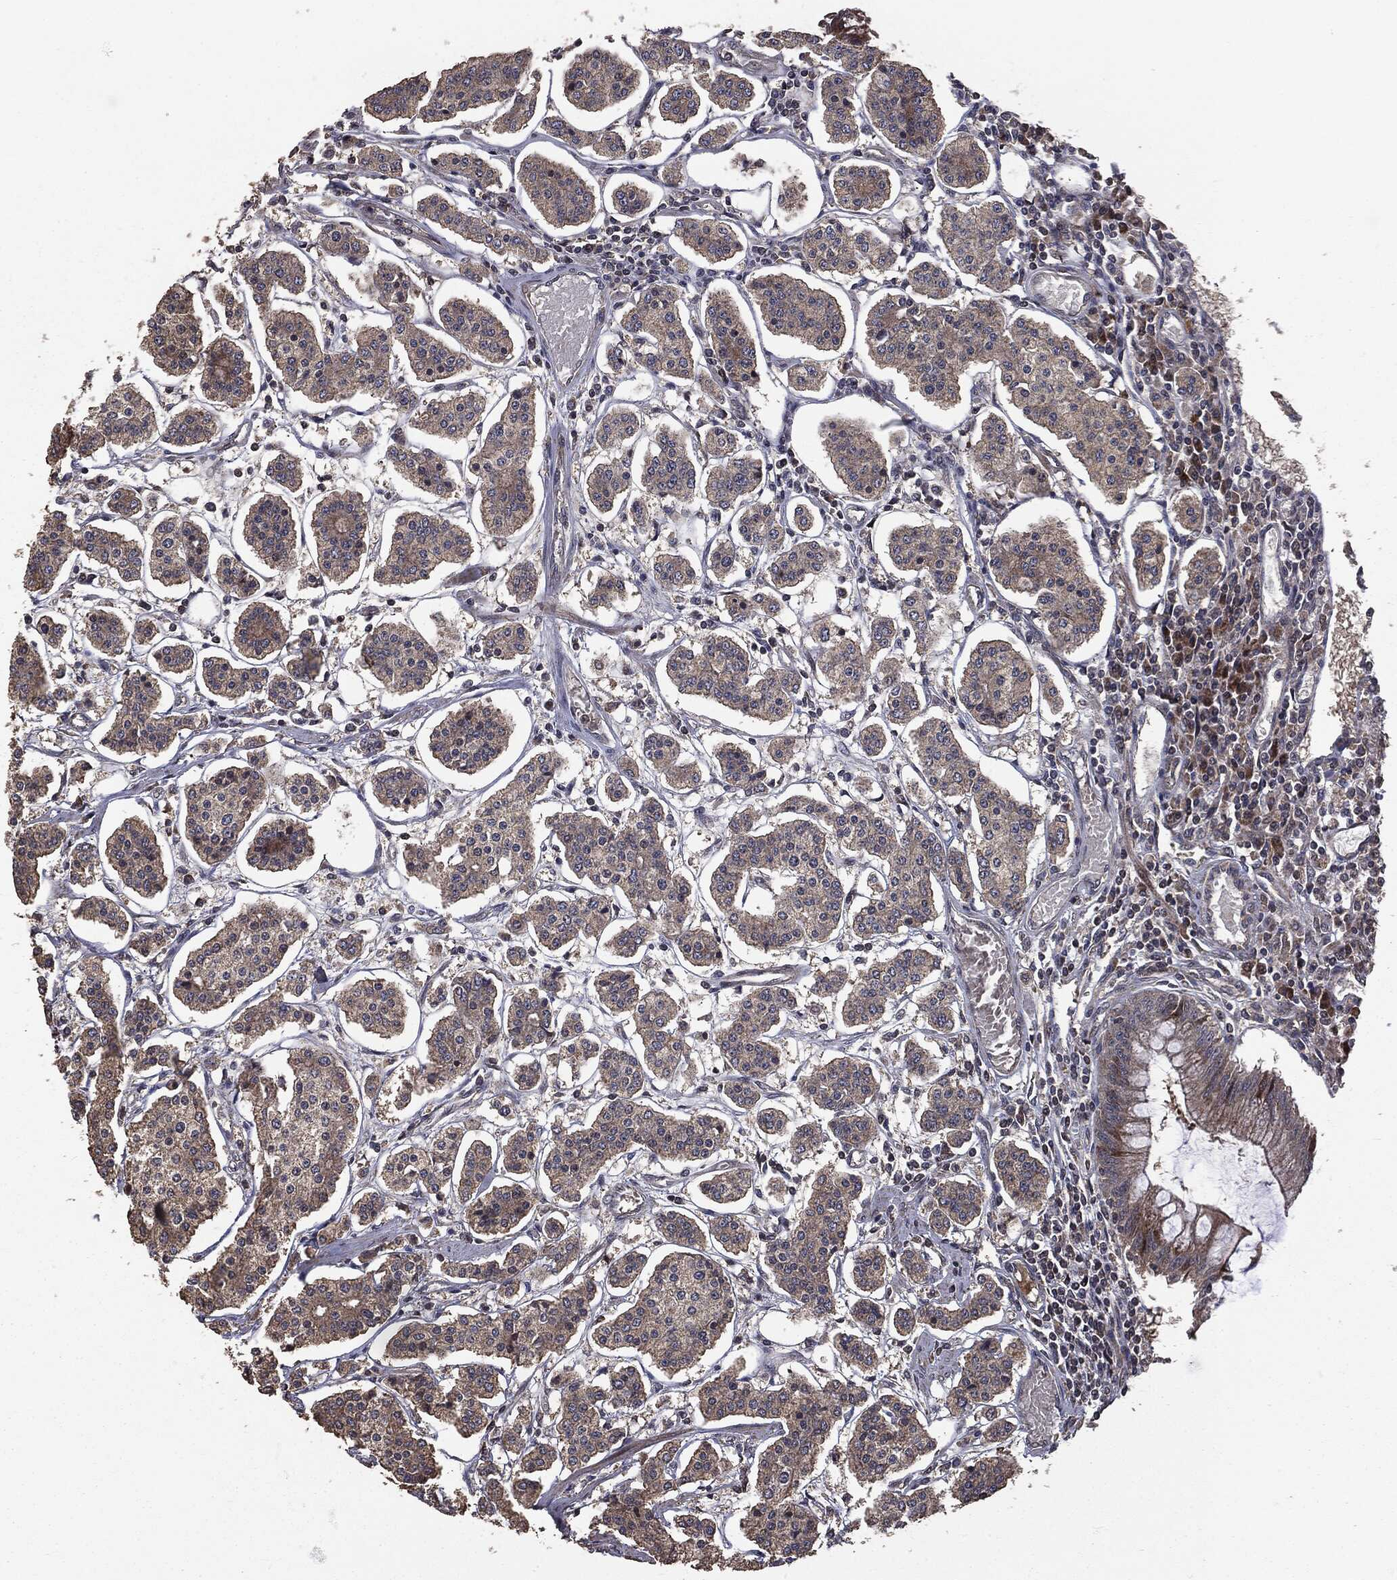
{"staining": {"intensity": "weak", "quantity": ">75%", "location": "cytoplasmic/membranous"}, "tissue": "carcinoid", "cell_type": "Tumor cells", "image_type": "cancer", "snomed": [{"axis": "morphology", "description": "Carcinoid, malignant, NOS"}, {"axis": "topography", "description": "Small intestine"}], "caption": "The image reveals a brown stain indicating the presence of a protein in the cytoplasmic/membranous of tumor cells in malignant carcinoid. (Brightfield microscopy of DAB IHC at high magnification).", "gene": "MTOR", "patient": {"sex": "female", "age": 65}}